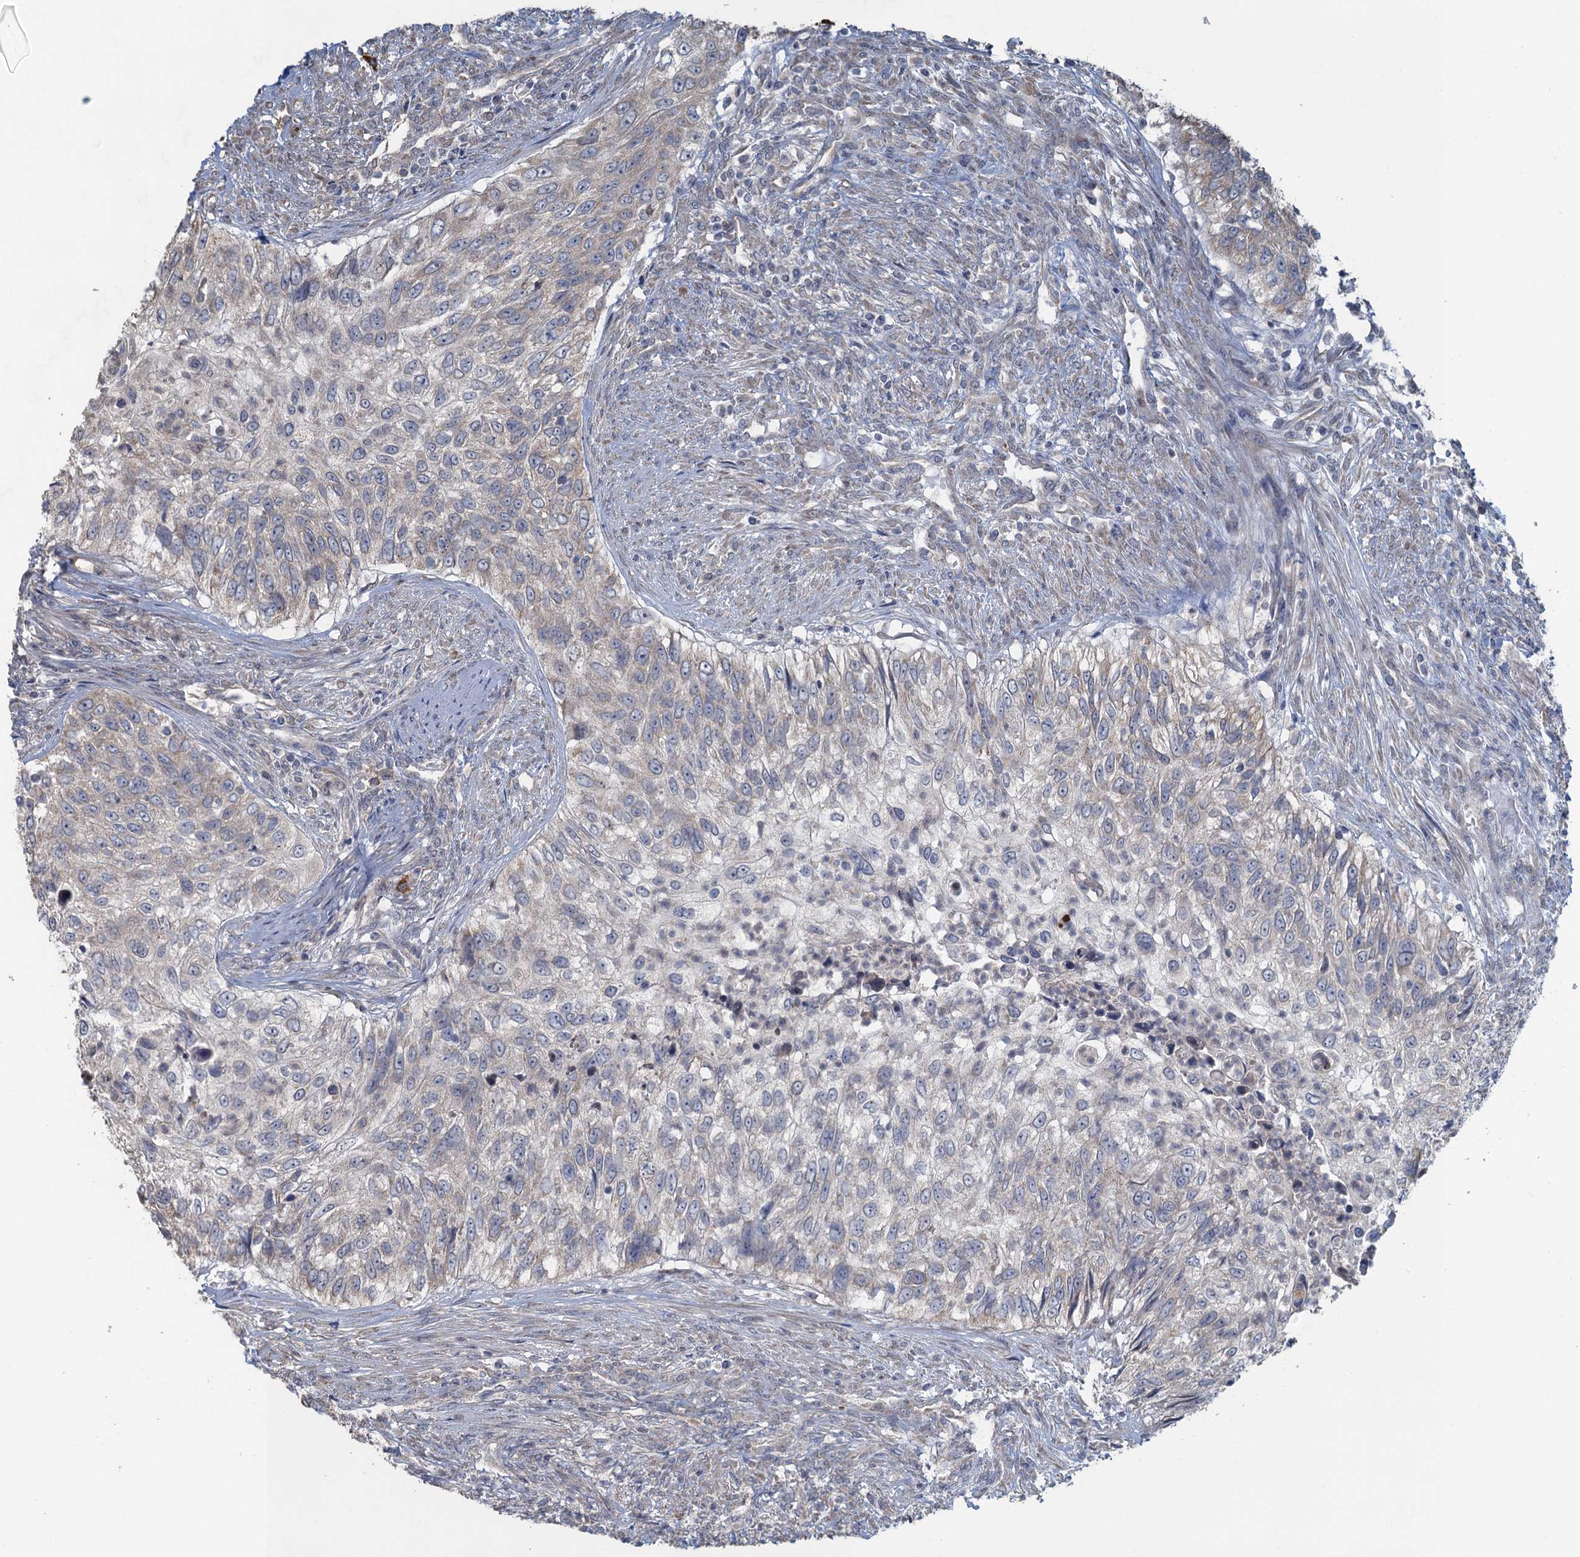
{"staining": {"intensity": "negative", "quantity": "none", "location": "none"}, "tissue": "urothelial cancer", "cell_type": "Tumor cells", "image_type": "cancer", "snomed": [{"axis": "morphology", "description": "Urothelial carcinoma, High grade"}, {"axis": "topography", "description": "Urinary bladder"}], "caption": "The photomicrograph exhibits no staining of tumor cells in urothelial cancer.", "gene": "TEX35", "patient": {"sex": "female", "age": 60}}